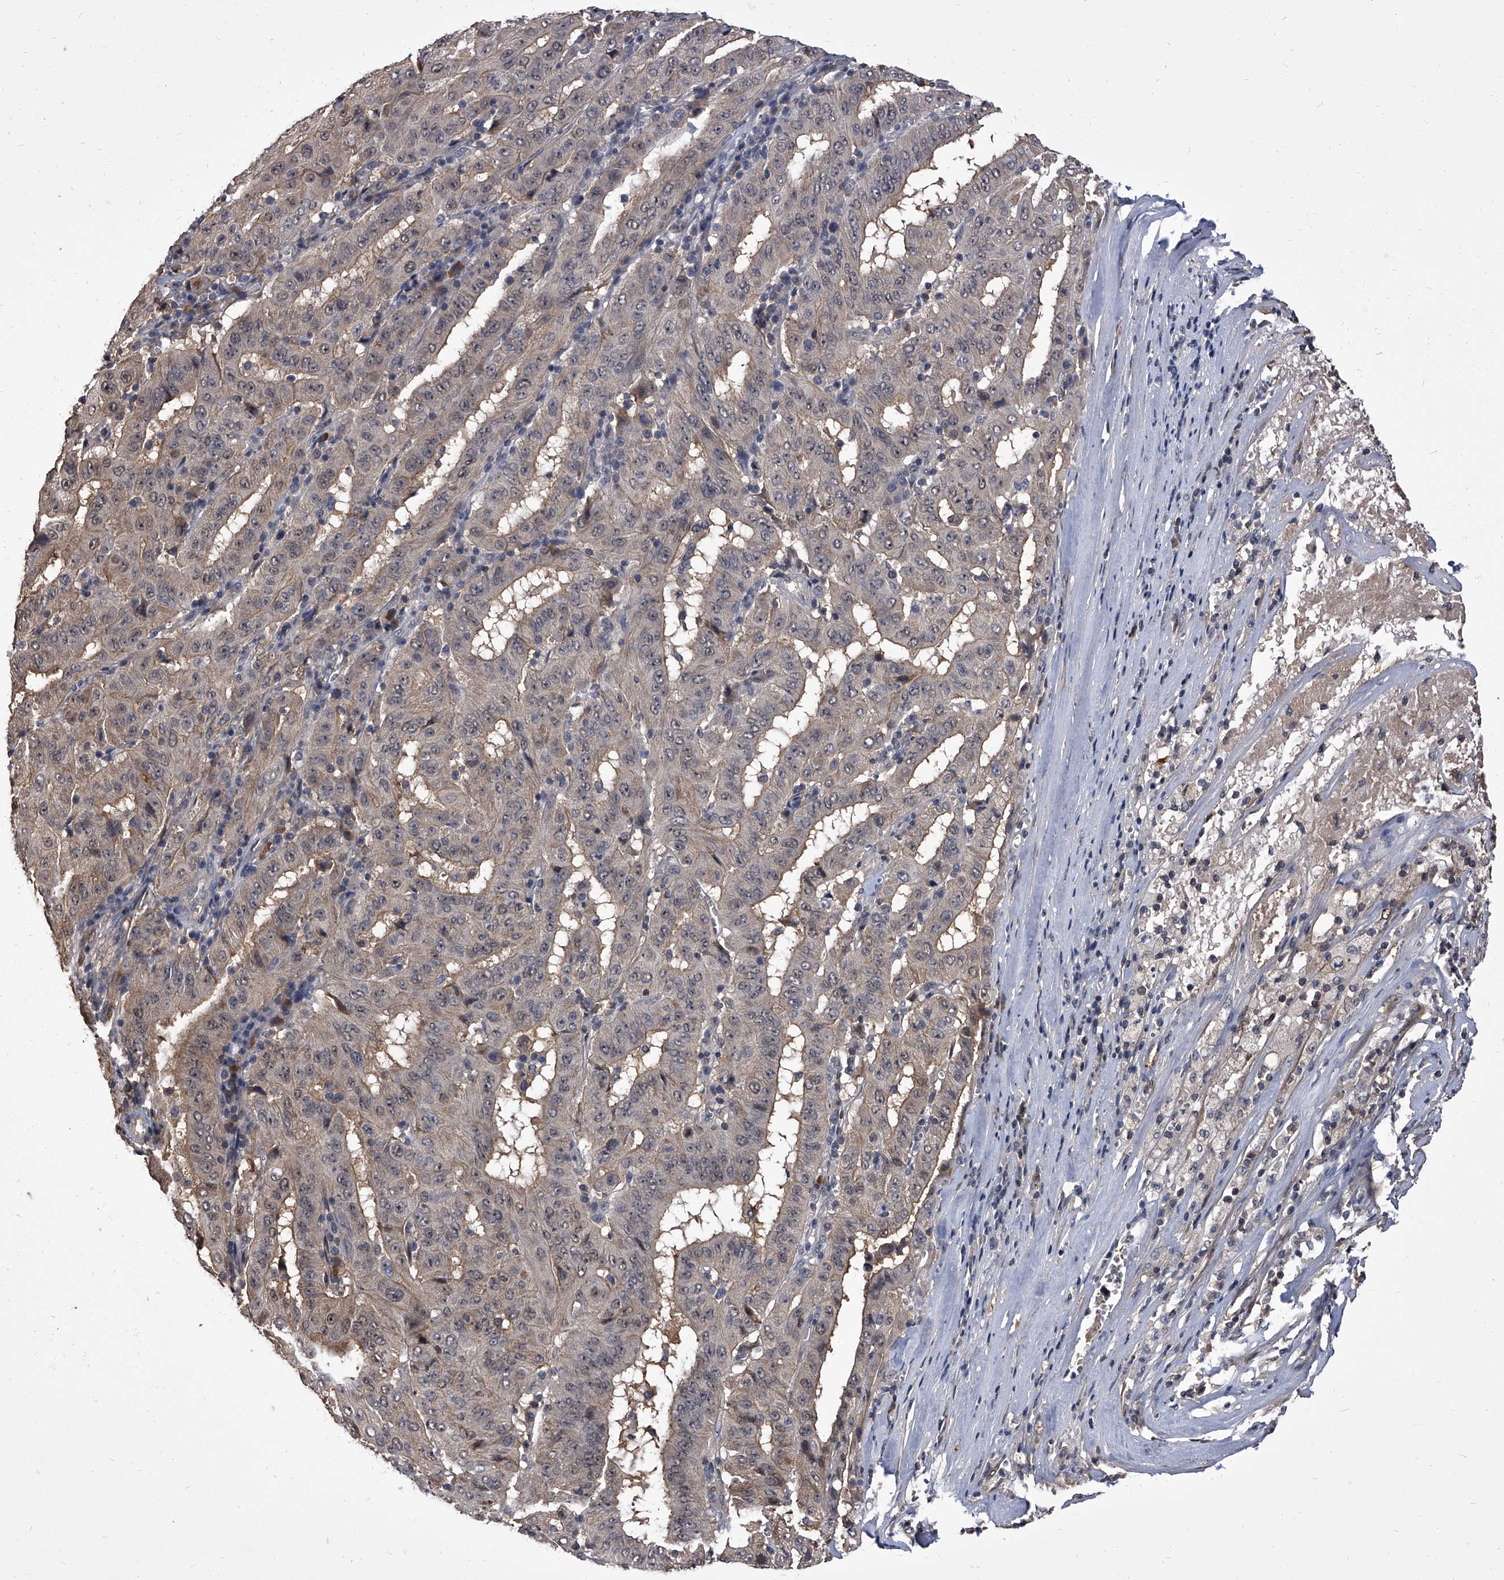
{"staining": {"intensity": "weak", "quantity": "25%-75%", "location": "cytoplasmic/membranous"}, "tissue": "pancreatic cancer", "cell_type": "Tumor cells", "image_type": "cancer", "snomed": [{"axis": "morphology", "description": "Adenocarcinoma, NOS"}, {"axis": "topography", "description": "Pancreas"}], "caption": "This is a micrograph of immunohistochemistry staining of pancreatic cancer, which shows weak expression in the cytoplasmic/membranous of tumor cells.", "gene": "SLC18B1", "patient": {"sex": "male", "age": 63}}